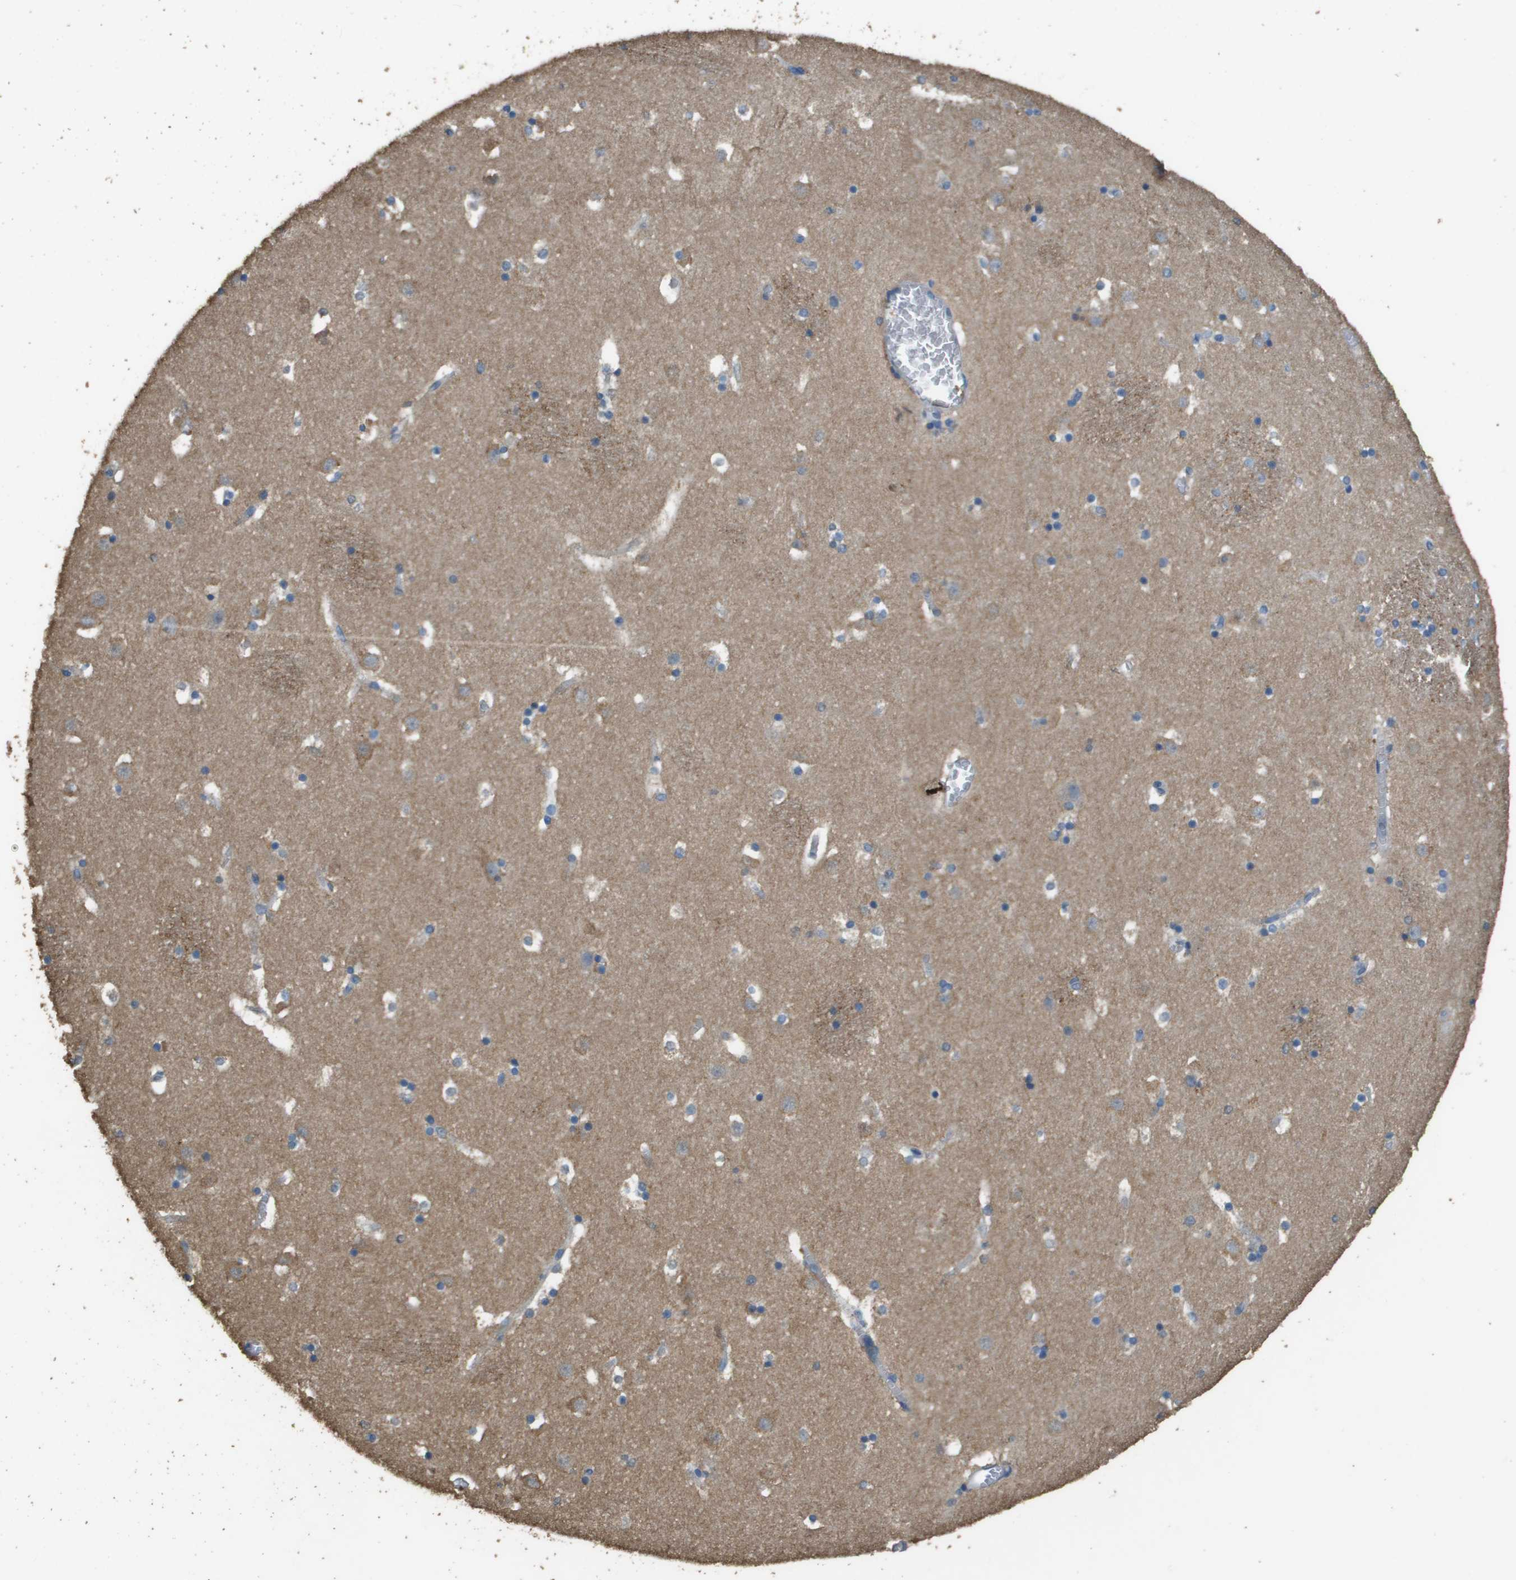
{"staining": {"intensity": "moderate", "quantity": "25%-75%", "location": "cytoplasmic/membranous"}, "tissue": "caudate", "cell_type": "Glial cells", "image_type": "normal", "snomed": [{"axis": "morphology", "description": "Normal tissue, NOS"}, {"axis": "topography", "description": "Lateral ventricle wall"}], "caption": "Immunohistochemical staining of normal caudate displays 25%-75% levels of moderate cytoplasmic/membranous protein positivity in about 25%-75% of glial cells. (Brightfield microscopy of DAB IHC at high magnification).", "gene": "MS4A7", "patient": {"sex": "male", "age": 45}}